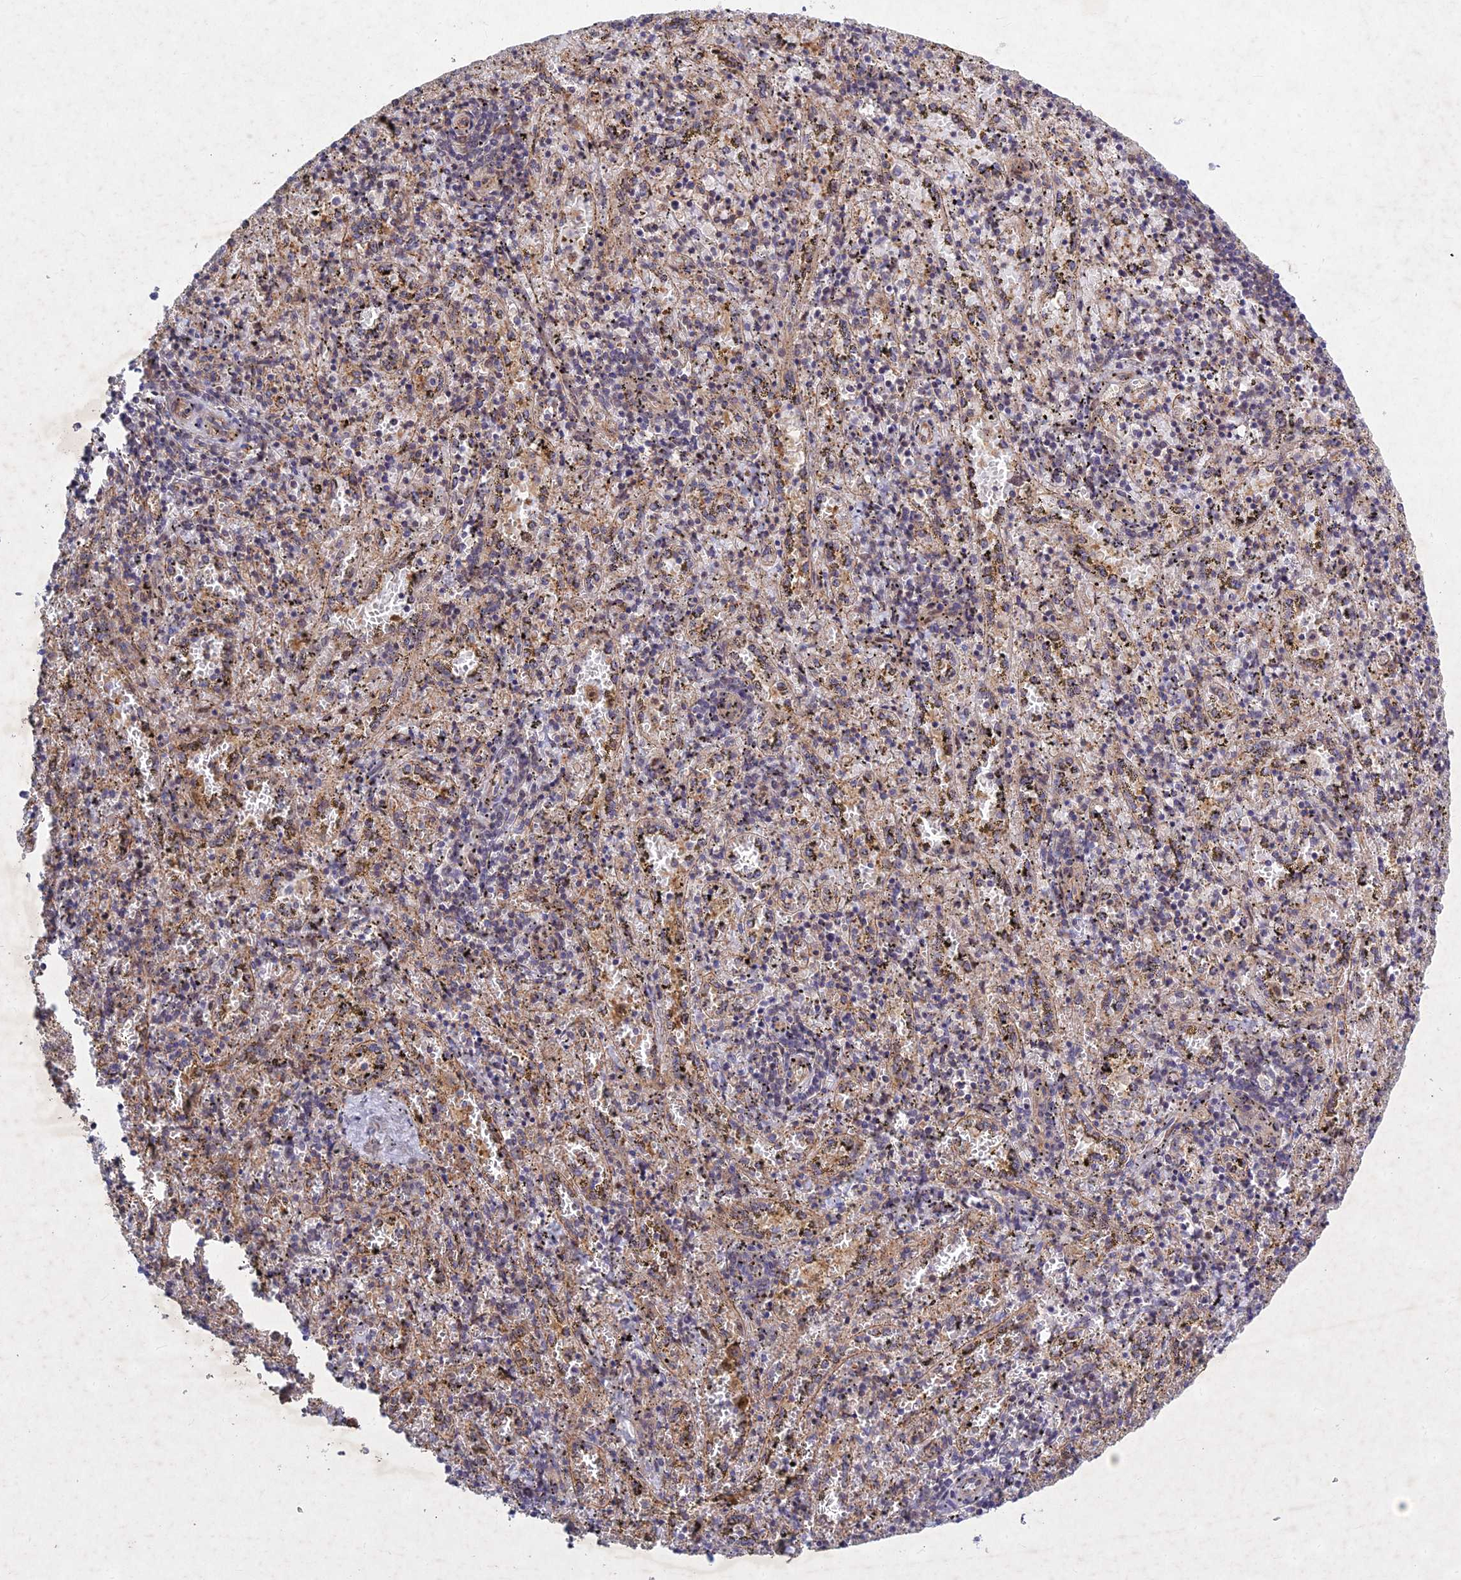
{"staining": {"intensity": "negative", "quantity": "none", "location": "none"}, "tissue": "spleen", "cell_type": "Cells in red pulp", "image_type": "normal", "snomed": [{"axis": "morphology", "description": "Normal tissue, NOS"}, {"axis": "topography", "description": "Spleen"}], "caption": "IHC image of normal spleen: human spleen stained with DAB displays no significant protein expression in cells in red pulp. (IHC, brightfield microscopy, high magnification).", "gene": "PTHLH", "patient": {"sex": "male", "age": 11}}